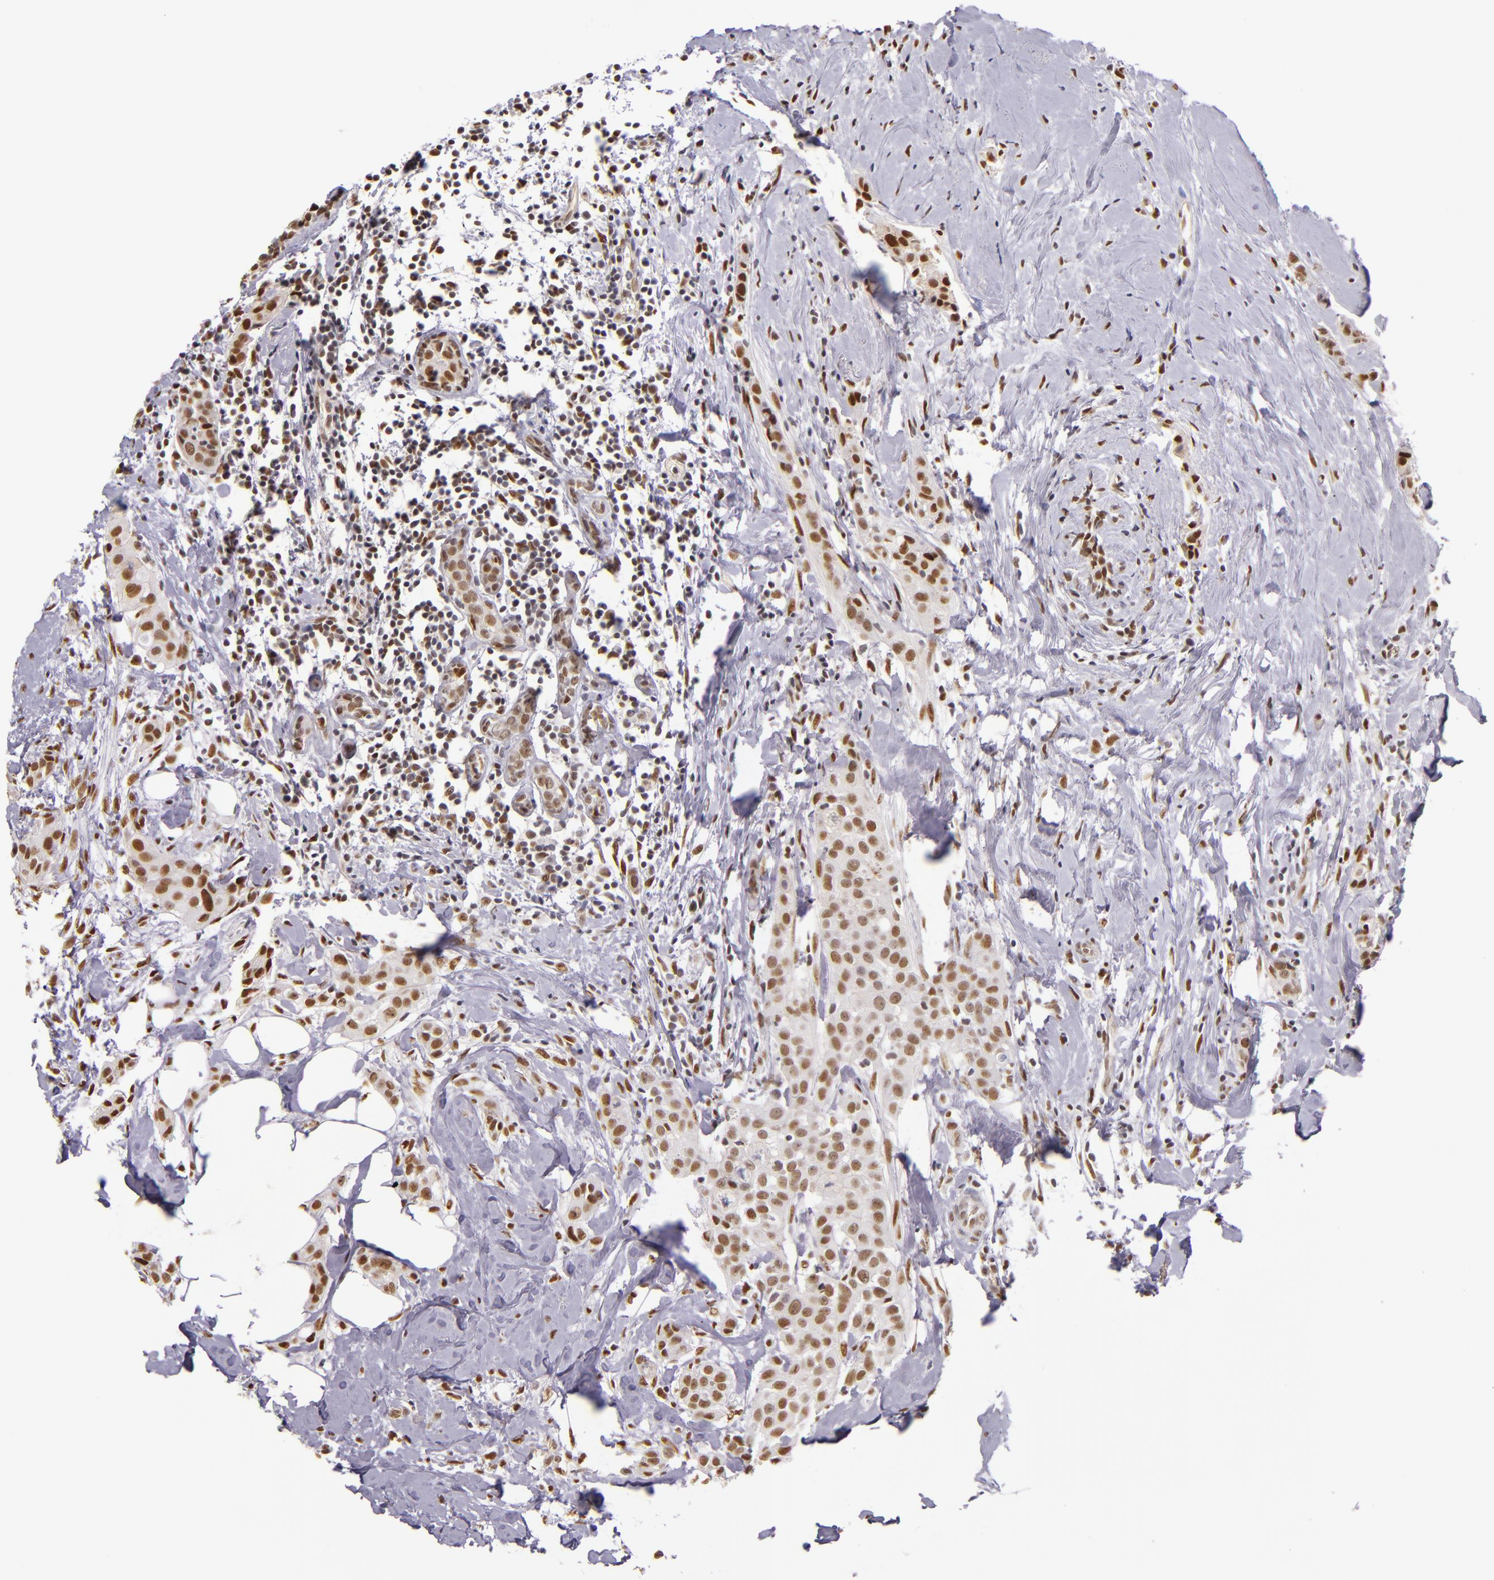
{"staining": {"intensity": "moderate", "quantity": ">75%", "location": "nuclear"}, "tissue": "breast cancer", "cell_type": "Tumor cells", "image_type": "cancer", "snomed": [{"axis": "morphology", "description": "Duct carcinoma"}, {"axis": "topography", "description": "Breast"}], "caption": "There is medium levels of moderate nuclear positivity in tumor cells of breast cancer (invasive ductal carcinoma), as demonstrated by immunohistochemical staining (brown color).", "gene": "NCOR2", "patient": {"sex": "female", "age": 45}}